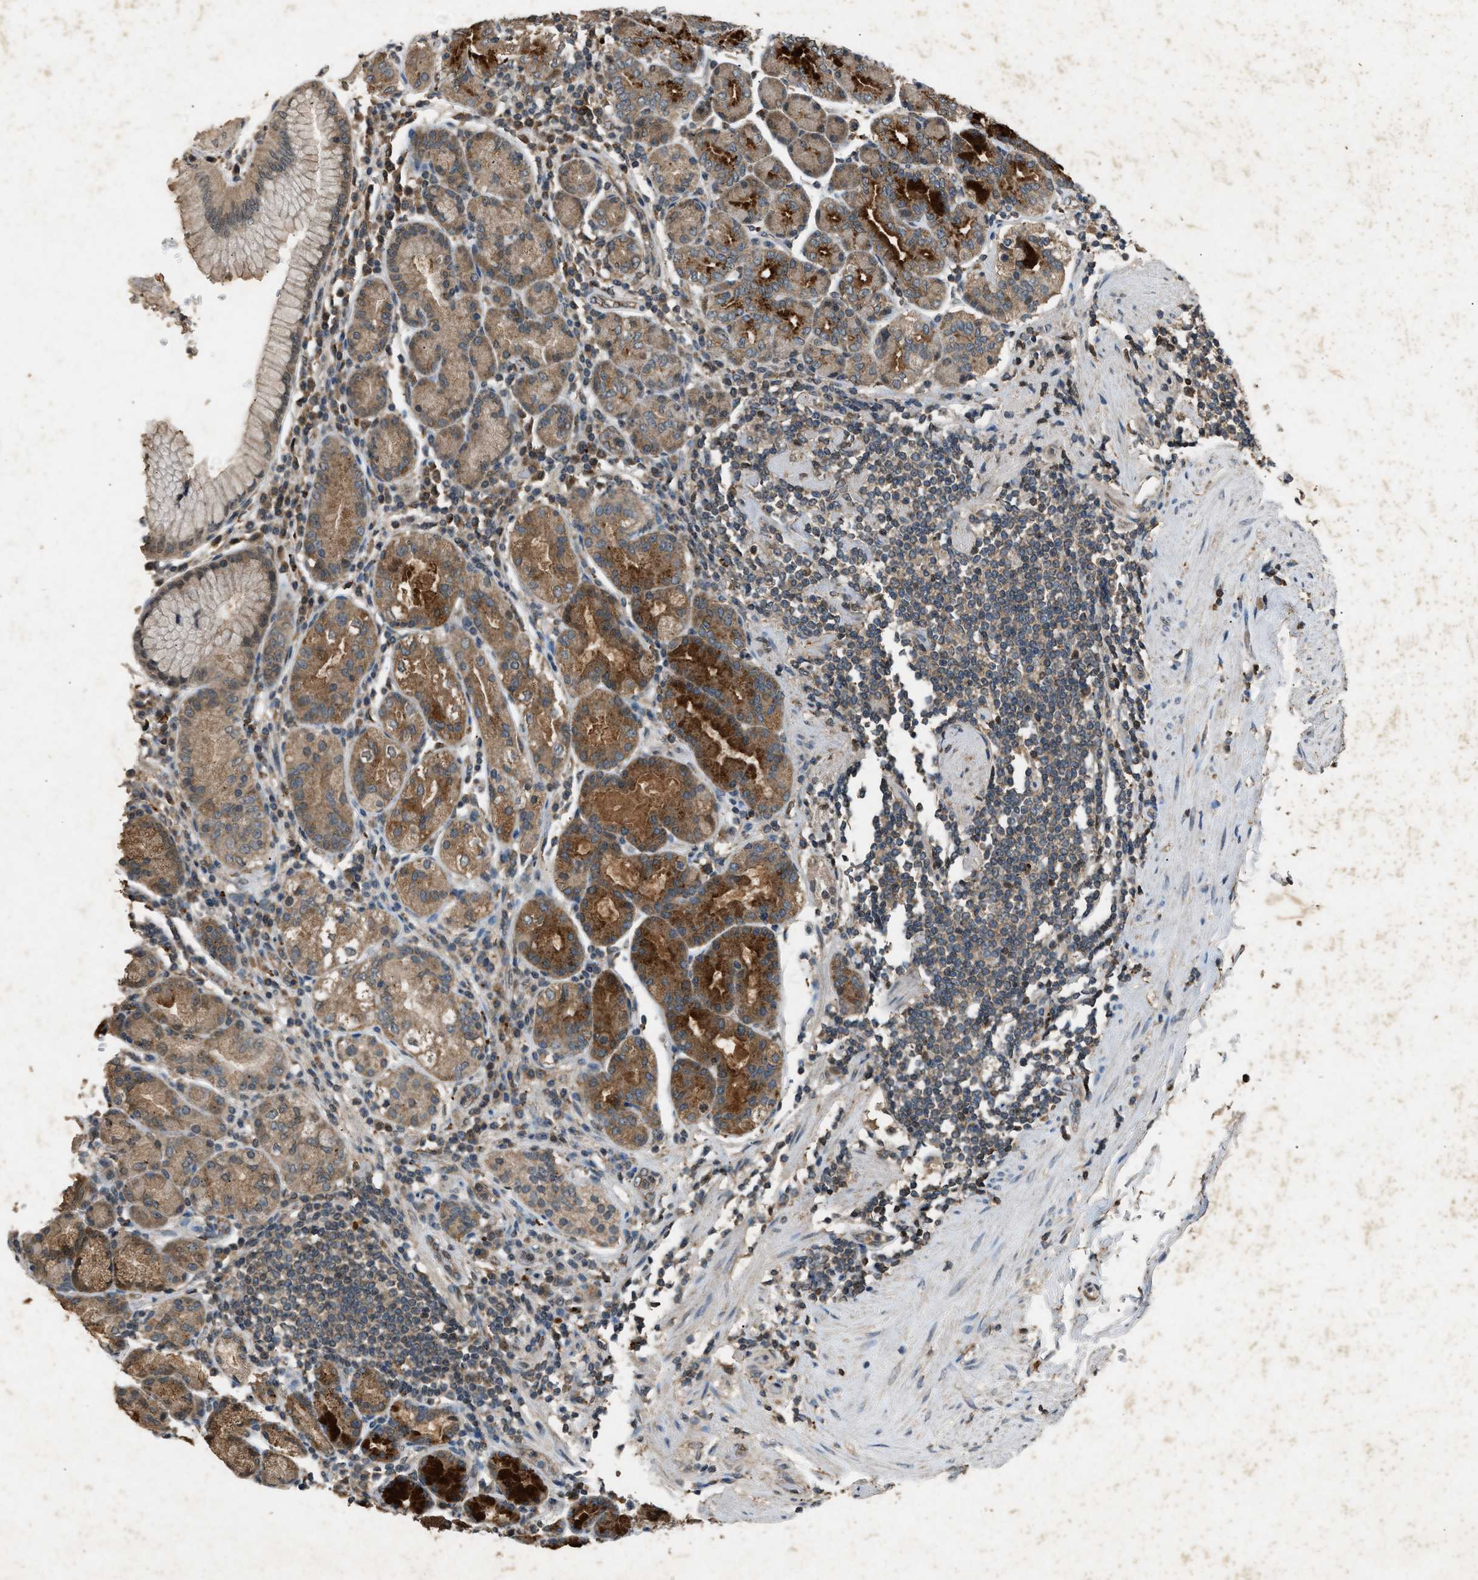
{"staining": {"intensity": "moderate", "quantity": ">75%", "location": "cytoplasmic/membranous"}, "tissue": "stomach", "cell_type": "Glandular cells", "image_type": "normal", "snomed": [{"axis": "morphology", "description": "Normal tissue, NOS"}, {"axis": "topography", "description": "Stomach, lower"}], "caption": "Immunohistochemistry staining of unremarkable stomach, which reveals medium levels of moderate cytoplasmic/membranous expression in about >75% of glandular cells indicating moderate cytoplasmic/membranous protein expression. The staining was performed using DAB (3,3'-diaminobenzidine) (brown) for protein detection and nuclei were counterstained in hematoxylin (blue).", "gene": "PSMD1", "patient": {"sex": "female", "age": 76}}